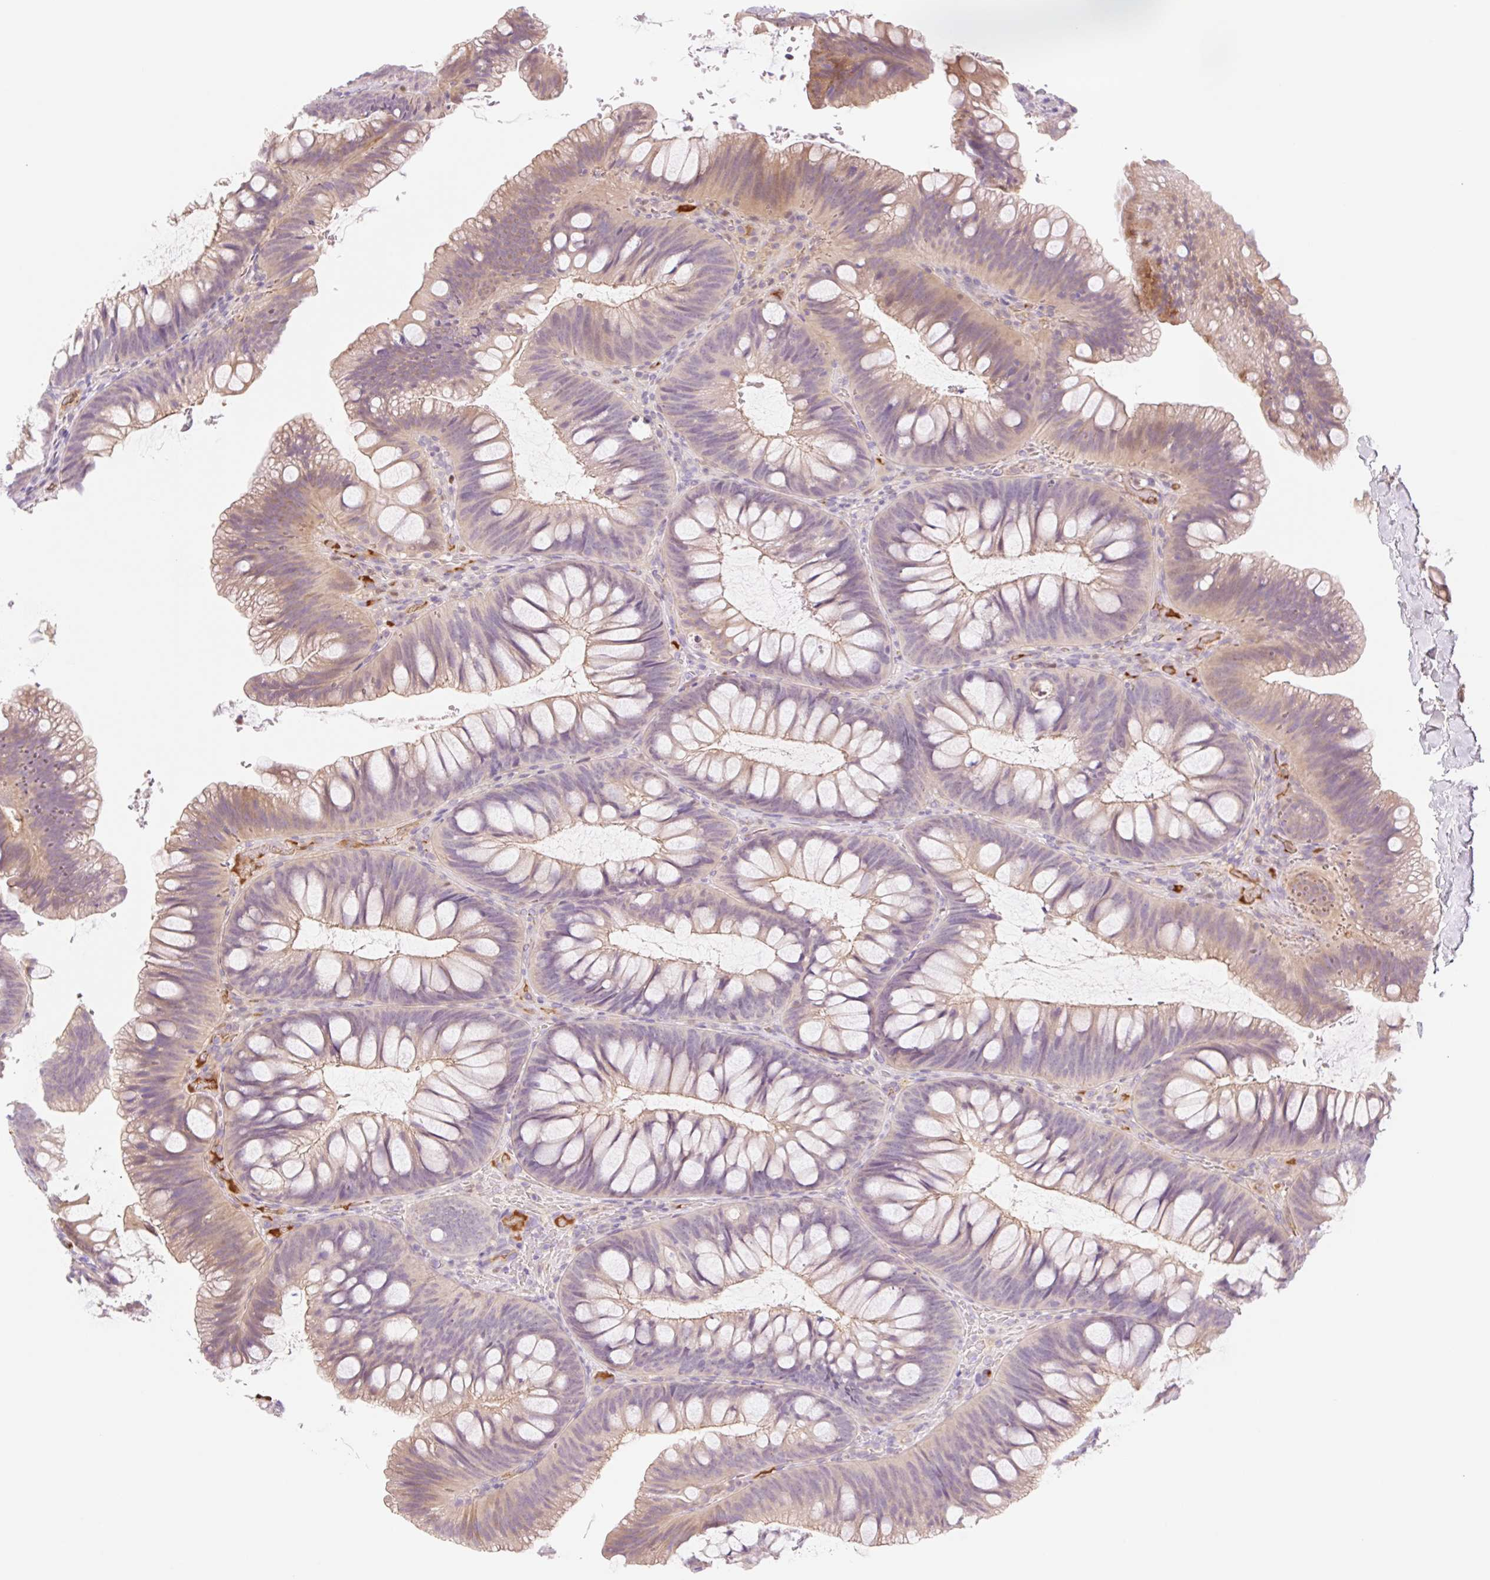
{"staining": {"intensity": "weak", "quantity": ">75%", "location": "cytoplasmic/membranous"}, "tissue": "colon", "cell_type": "Endothelial cells", "image_type": "normal", "snomed": [{"axis": "morphology", "description": "Normal tissue, NOS"}, {"axis": "morphology", "description": "Adenoma, NOS"}, {"axis": "topography", "description": "Soft tissue"}, {"axis": "topography", "description": "Colon"}], "caption": "Protein staining by immunohistochemistry reveals weak cytoplasmic/membranous expression in approximately >75% of endothelial cells in normal colon.", "gene": "HEBP1", "patient": {"sex": "male", "age": 47}}